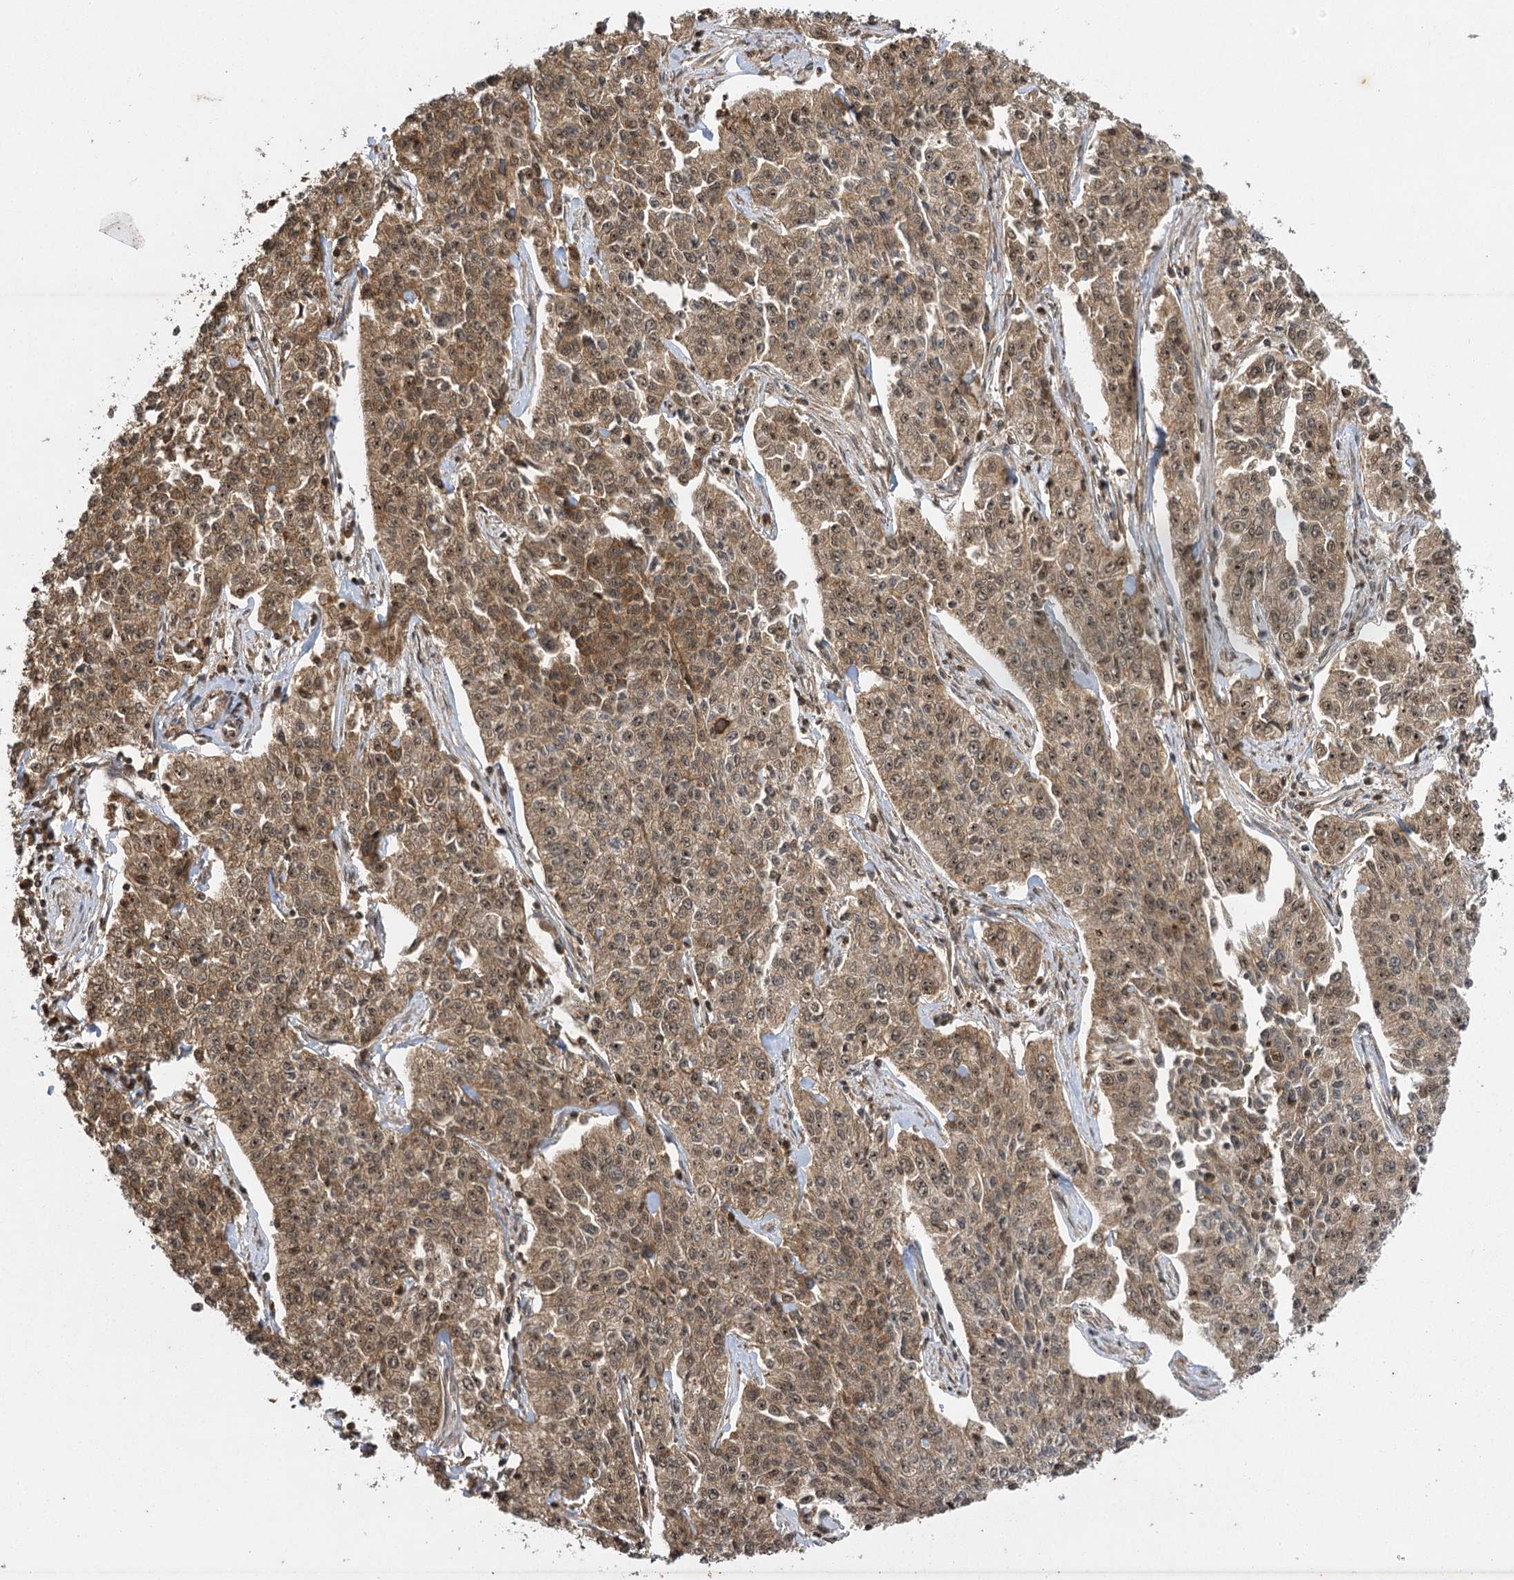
{"staining": {"intensity": "moderate", "quantity": ">75%", "location": "cytoplasmic/membranous,nuclear"}, "tissue": "cervical cancer", "cell_type": "Tumor cells", "image_type": "cancer", "snomed": [{"axis": "morphology", "description": "Squamous cell carcinoma, NOS"}, {"axis": "topography", "description": "Cervix"}], "caption": "This micrograph reveals immunohistochemistry (IHC) staining of human cervical cancer, with medium moderate cytoplasmic/membranous and nuclear expression in approximately >75% of tumor cells.", "gene": "IL11RA", "patient": {"sex": "female", "age": 35}}